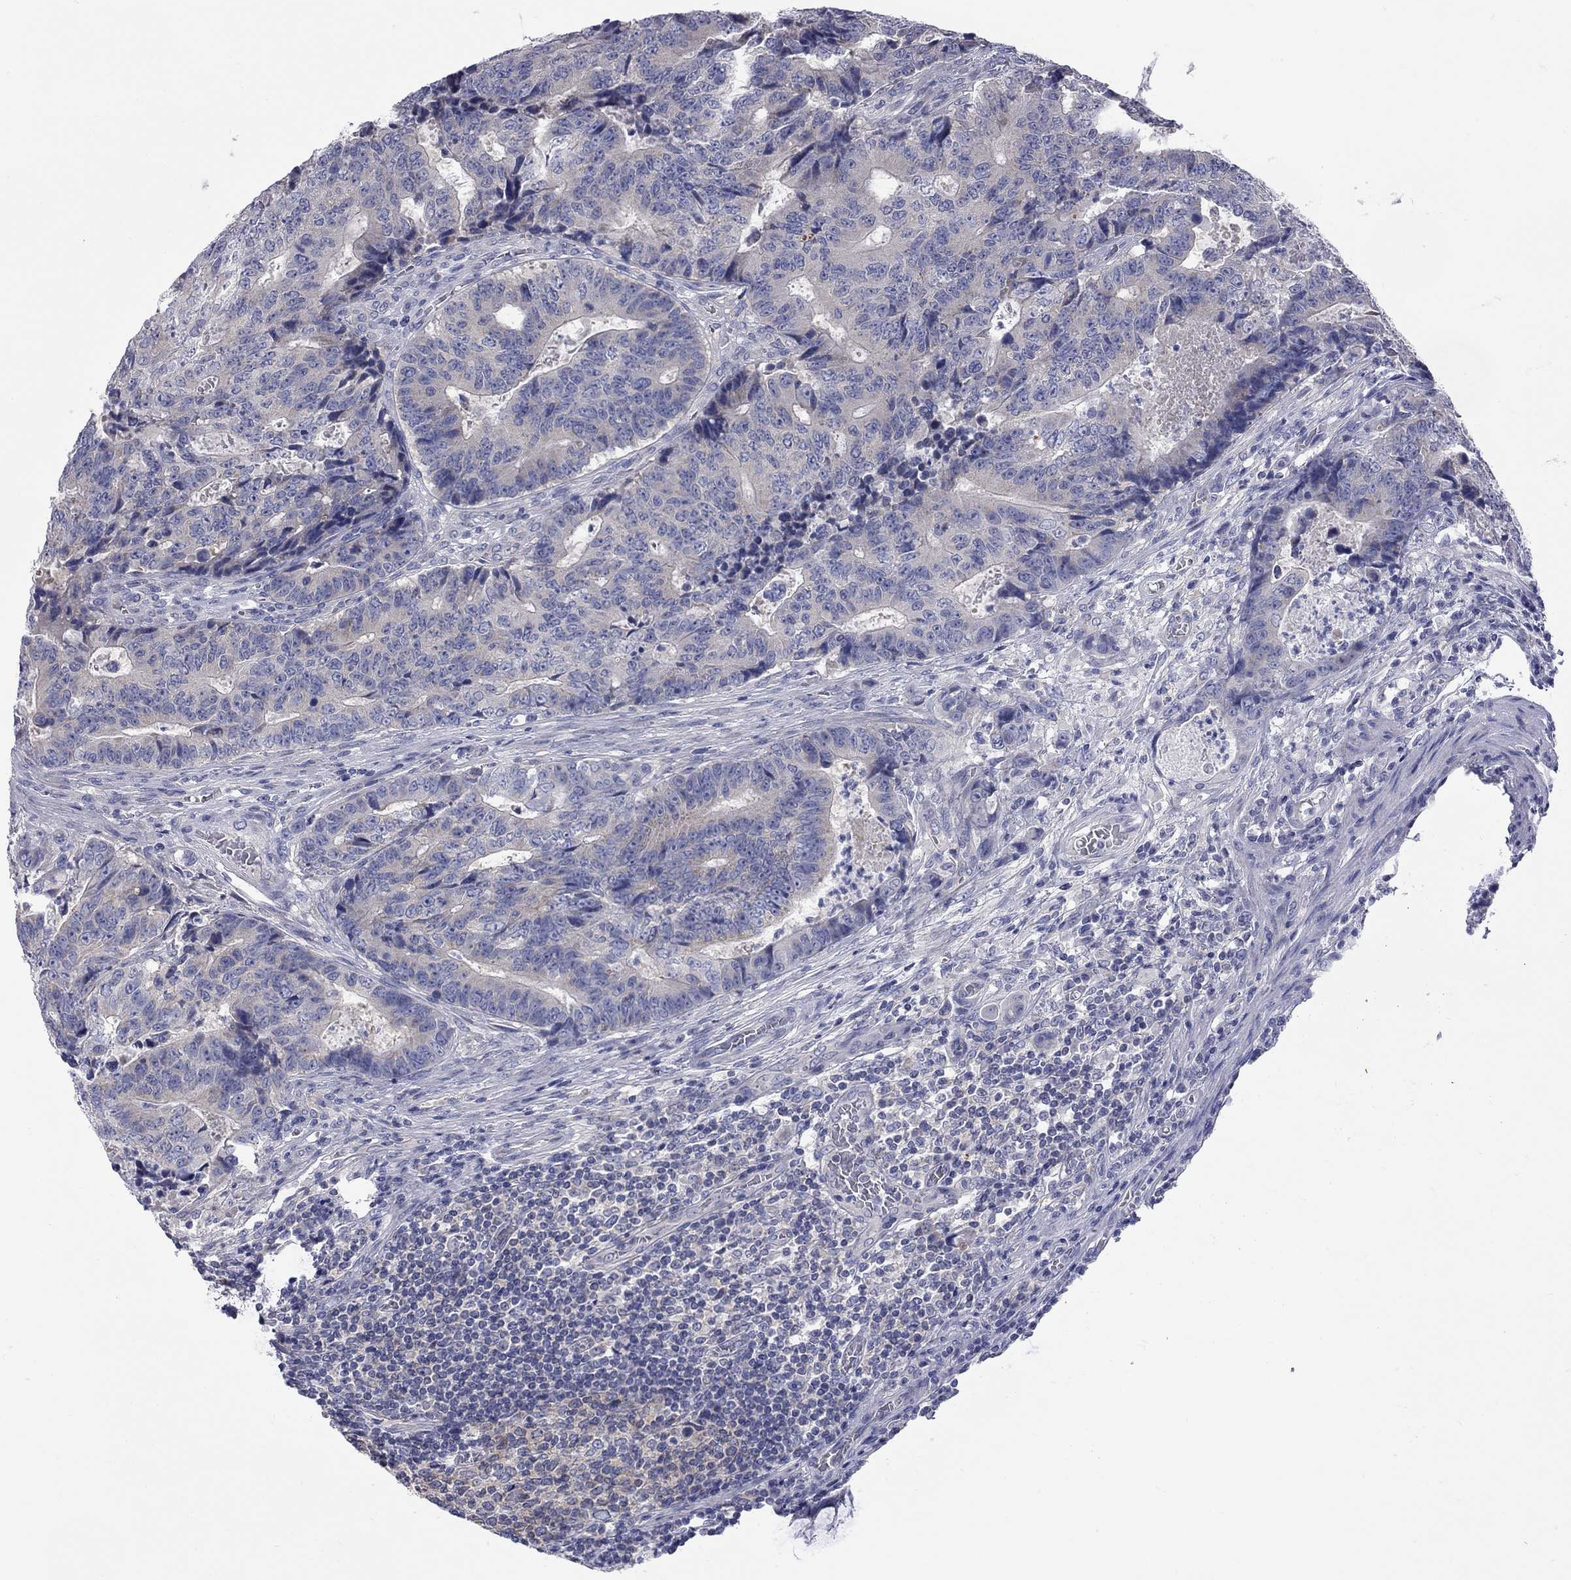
{"staining": {"intensity": "negative", "quantity": "none", "location": "none"}, "tissue": "colorectal cancer", "cell_type": "Tumor cells", "image_type": "cancer", "snomed": [{"axis": "morphology", "description": "Adenocarcinoma, NOS"}, {"axis": "topography", "description": "Colon"}], "caption": "A high-resolution image shows immunohistochemistry (IHC) staining of colorectal cancer (adenocarcinoma), which displays no significant expression in tumor cells.", "gene": "ABCB4", "patient": {"sex": "female", "age": 48}}